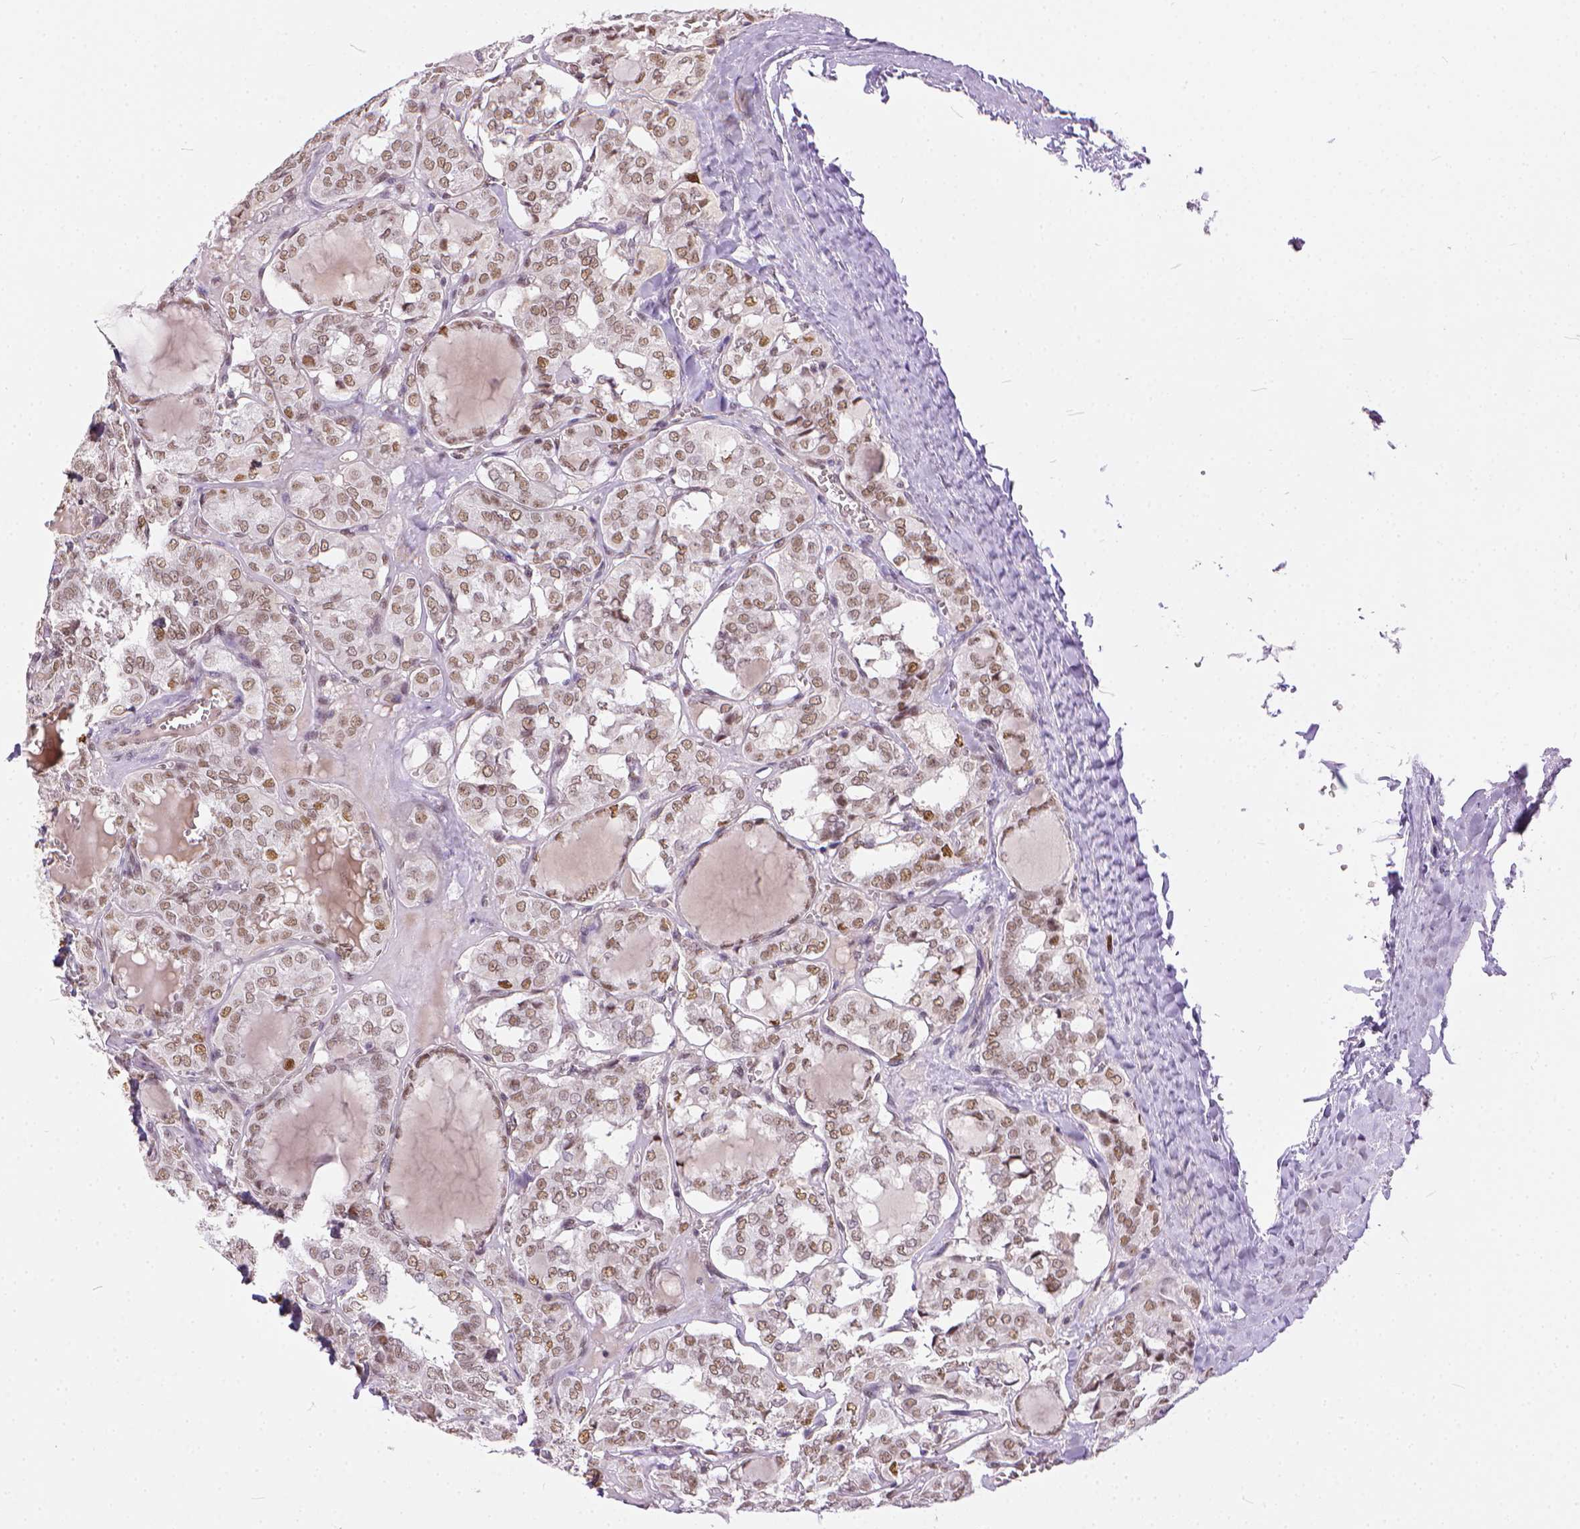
{"staining": {"intensity": "weak", "quantity": ">75%", "location": "nuclear"}, "tissue": "thyroid cancer", "cell_type": "Tumor cells", "image_type": "cancer", "snomed": [{"axis": "morphology", "description": "Papillary adenocarcinoma, NOS"}, {"axis": "topography", "description": "Thyroid gland"}], "caption": "Thyroid cancer (papillary adenocarcinoma) was stained to show a protein in brown. There is low levels of weak nuclear staining in about >75% of tumor cells. (Stains: DAB (3,3'-diaminobenzidine) in brown, nuclei in blue, Microscopy: brightfield microscopy at high magnification).", "gene": "ERCC1", "patient": {"sex": "female", "age": 41}}